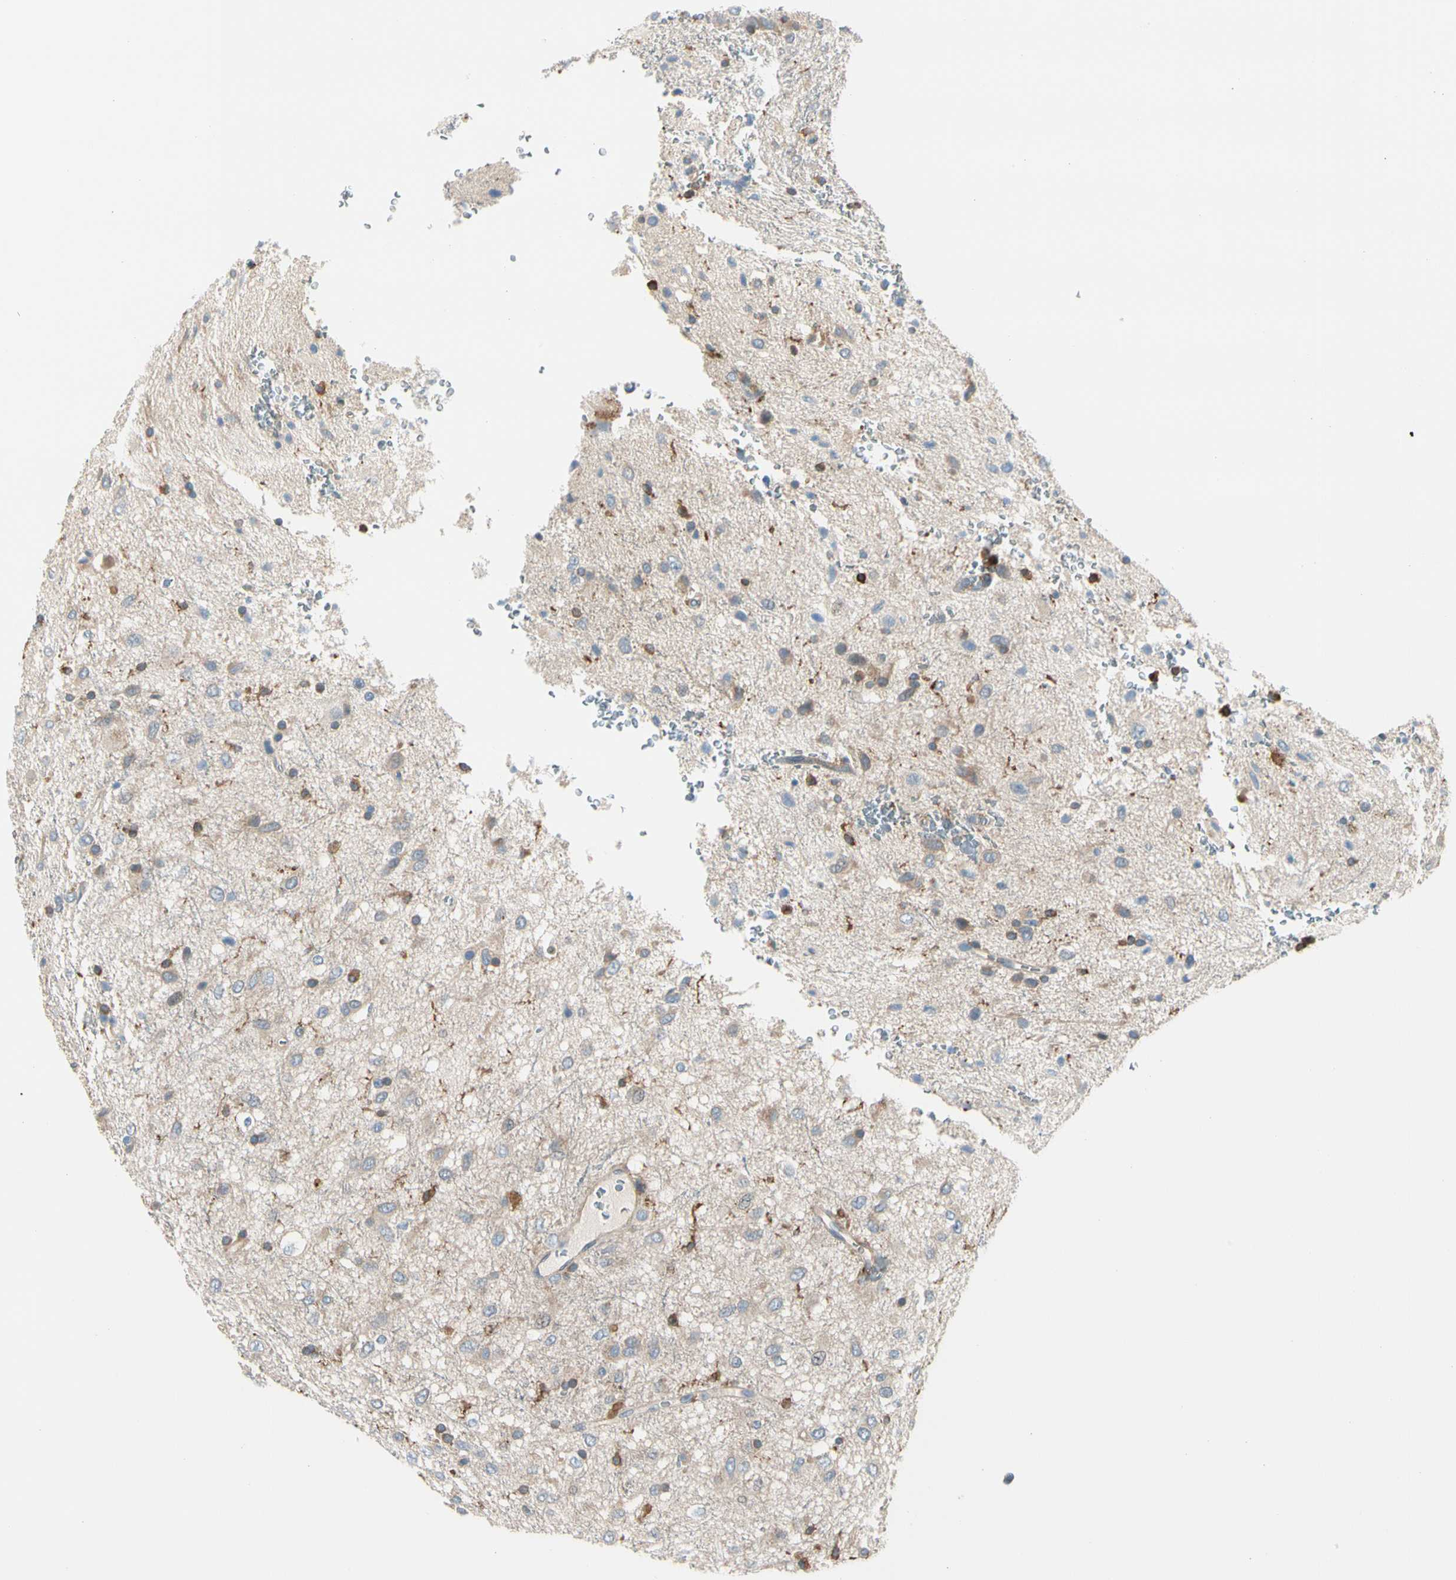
{"staining": {"intensity": "moderate", "quantity": "<25%", "location": "cytoplasmic/membranous"}, "tissue": "glioma", "cell_type": "Tumor cells", "image_type": "cancer", "snomed": [{"axis": "morphology", "description": "Glioma, malignant, Low grade"}, {"axis": "topography", "description": "Brain"}], "caption": "A photomicrograph of human glioma stained for a protein demonstrates moderate cytoplasmic/membranous brown staining in tumor cells.", "gene": "CAPZA2", "patient": {"sex": "male", "age": 77}}